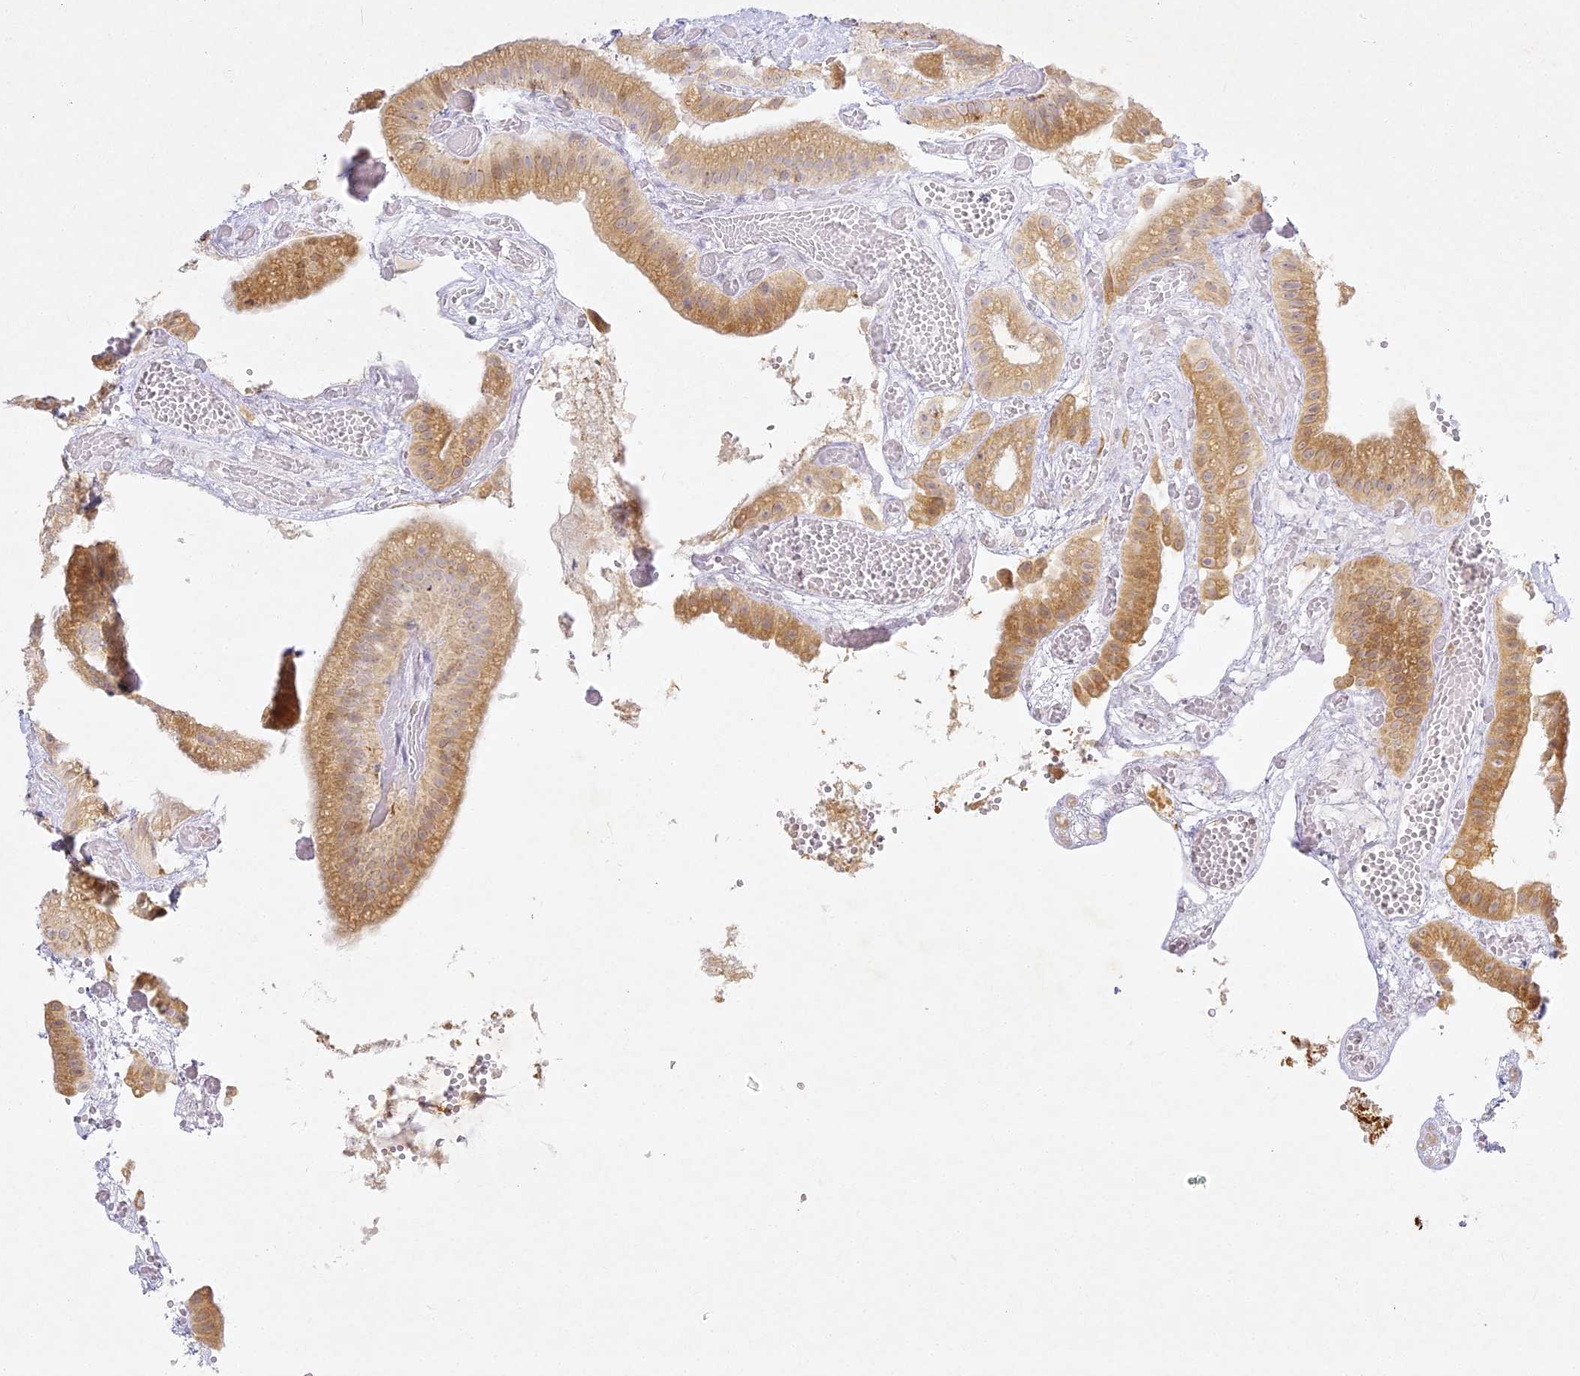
{"staining": {"intensity": "moderate", "quantity": "25%-75%", "location": "cytoplasmic/membranous"}, "tissue": "gallbladder", "cell_type": "Glandular cells", "image_type": "normal", "snomed": [{"axis": "morphology", "description": "Normal tissue, NOS"}, {"axis": "topography", "description": "Gallbladder"}], "caption": "Normal gallbladder displays moderate cytoplasmic/membranous staining in approximately 25%-75% of glandular cells, visualized by immunohistochemistry.", "gene": "SLC30A5", "patient": {"sex": "female", "age": 64}}